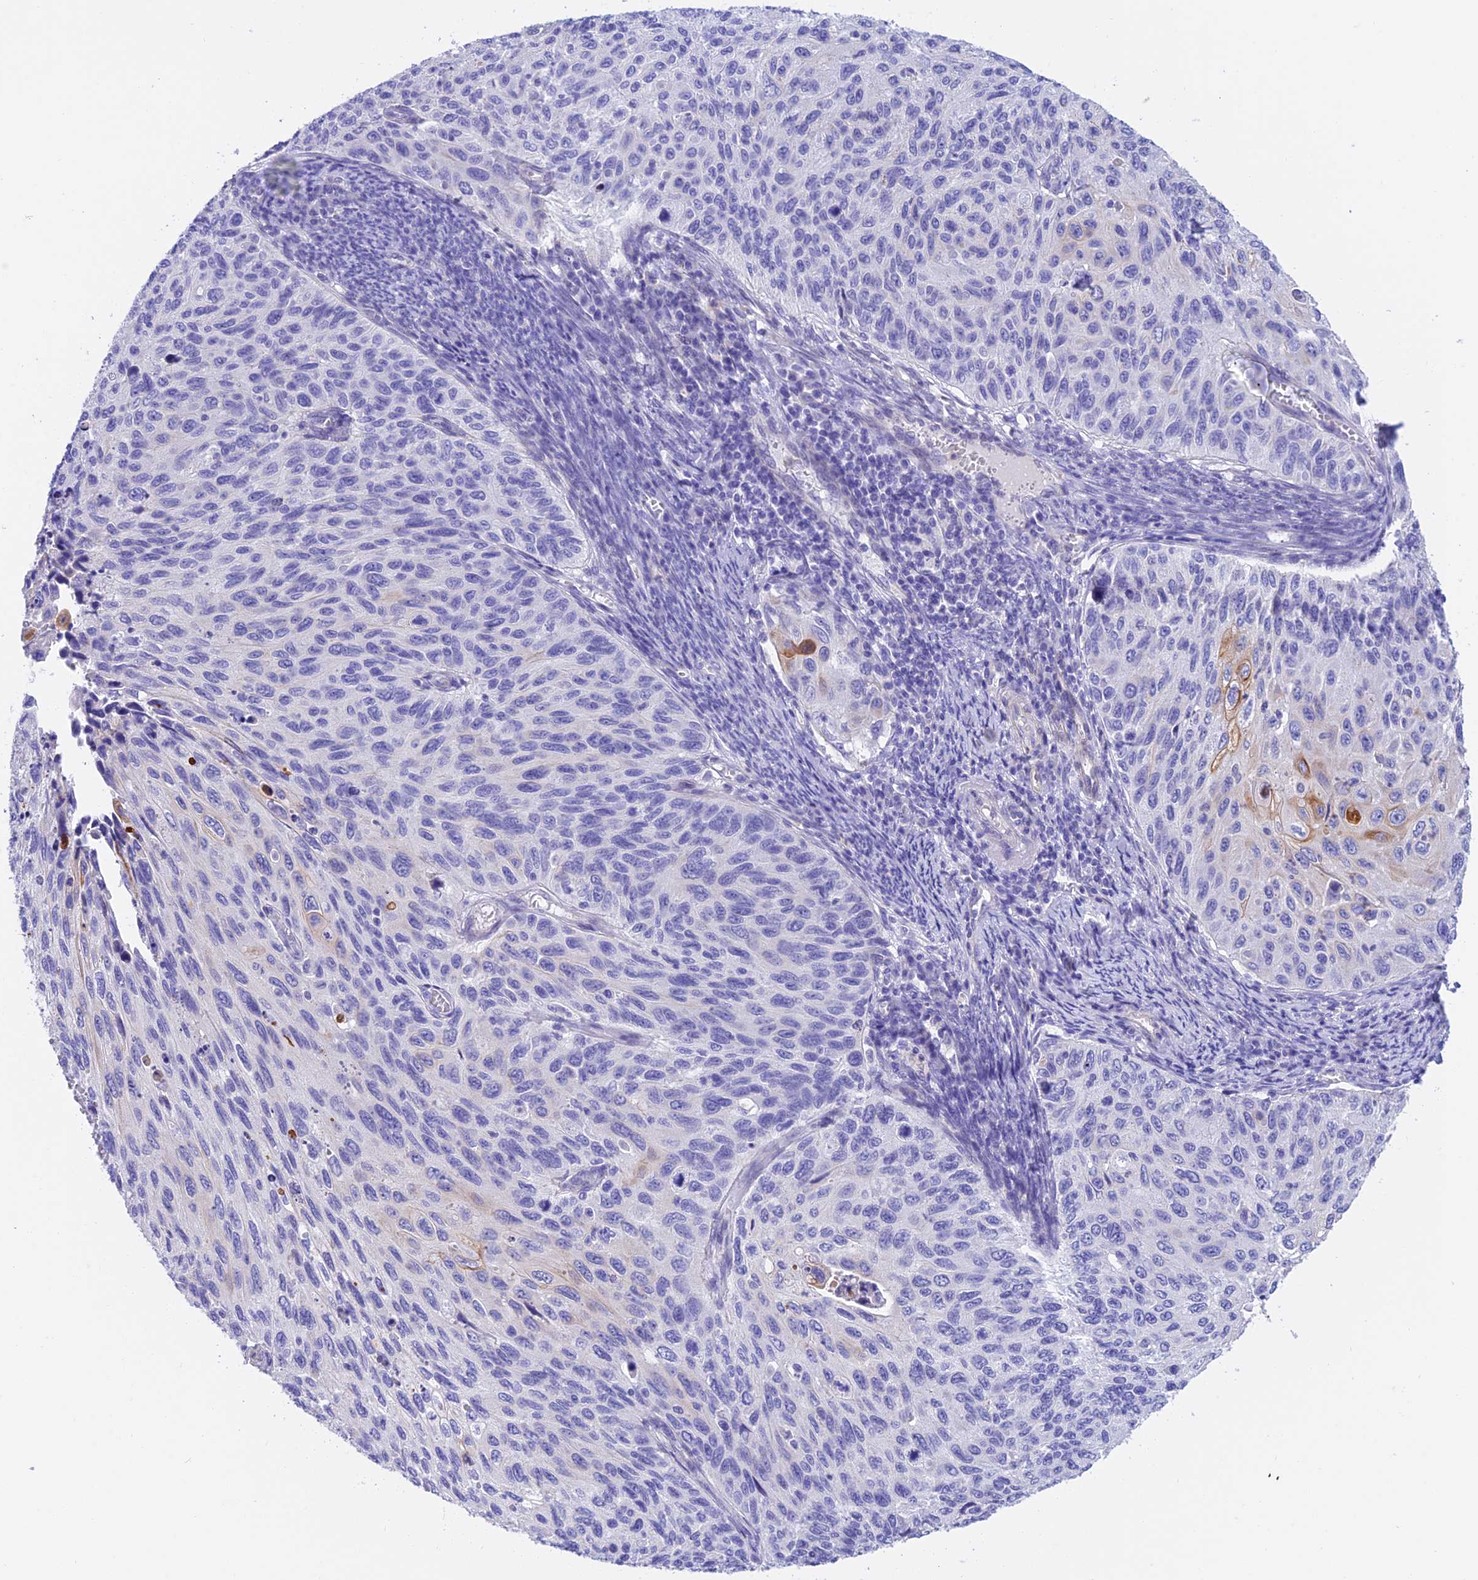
{"staining": {"intensity": "moderate", "quantity": "<25%", "location": "cytoplasmic/membranous"}, "tissue": "cervical cancer", "cell_type": "Tumor cells", "image_type": "cancer", "snomed": [{"axis": "morphology", "description": "Squamous cell carcinoma, NOS"}, {"axis": "topography", "description": "Cervix"}], "caption": "The immunohistochemical stain shows moderate cytoplasmic/membranous positivity in tumor cells of cervical cancer (squamous cell carcinoma) tissue.", "gene": "C17orf67", "patient": {"sex": "female", "age": 70}}